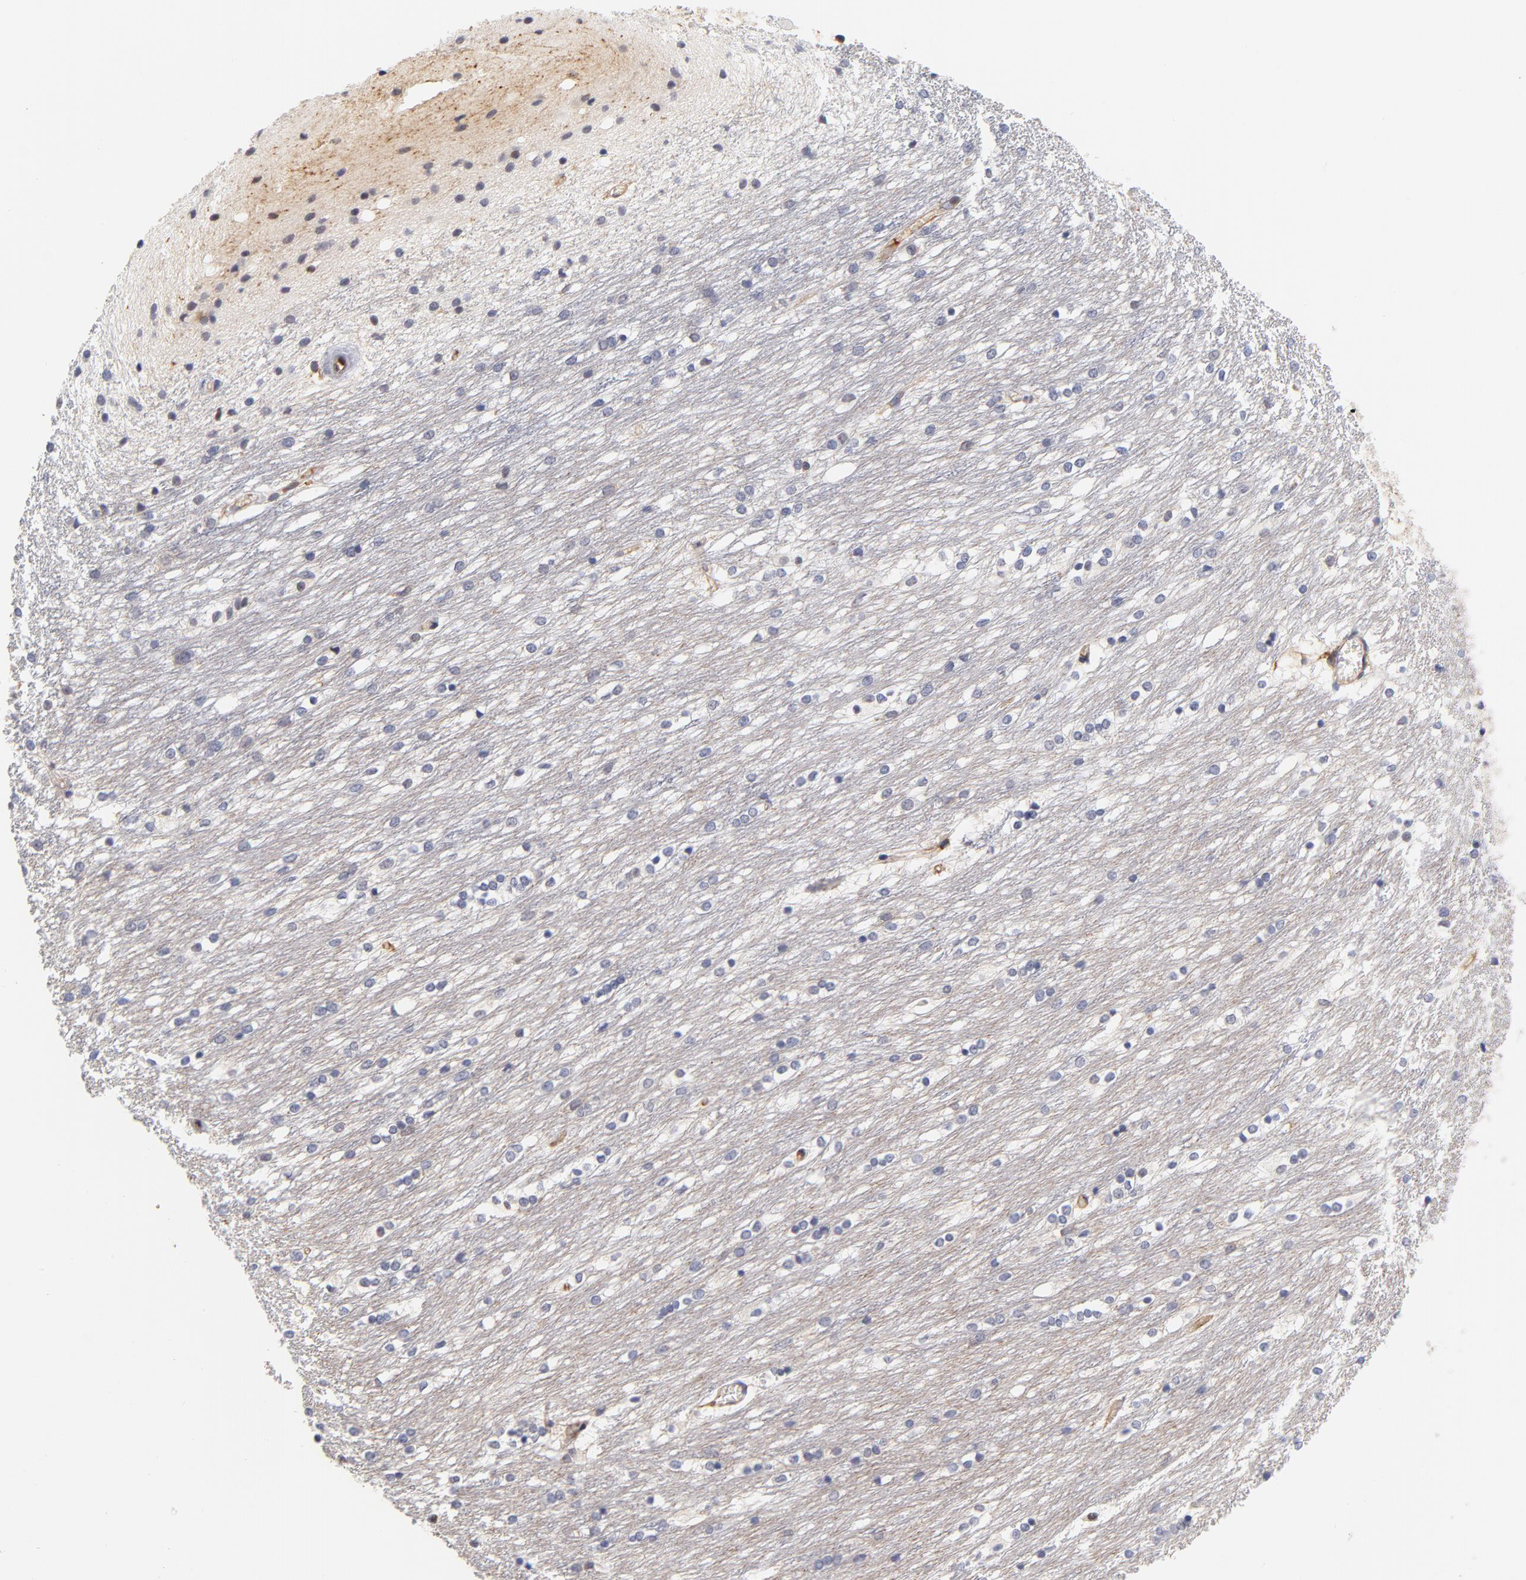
{"staining": {"intensity": "negative", "quantity": "none", "location": "none"}, "tissue": "caudate", "cell_type": "Glial cells", "image_type": "normal", "snomed": [{"axis": "morphology", "description": "Normal tissue, NOS"}, {"axis": "topography", "description": "Lateral ventricle wall"}], "caption": "Immunohistochemistry (IHC) of normal human caudate demonstrates no staining in glial cells.", "gene": "FCMR", "patient": {"sex": "female", "age": 19}}